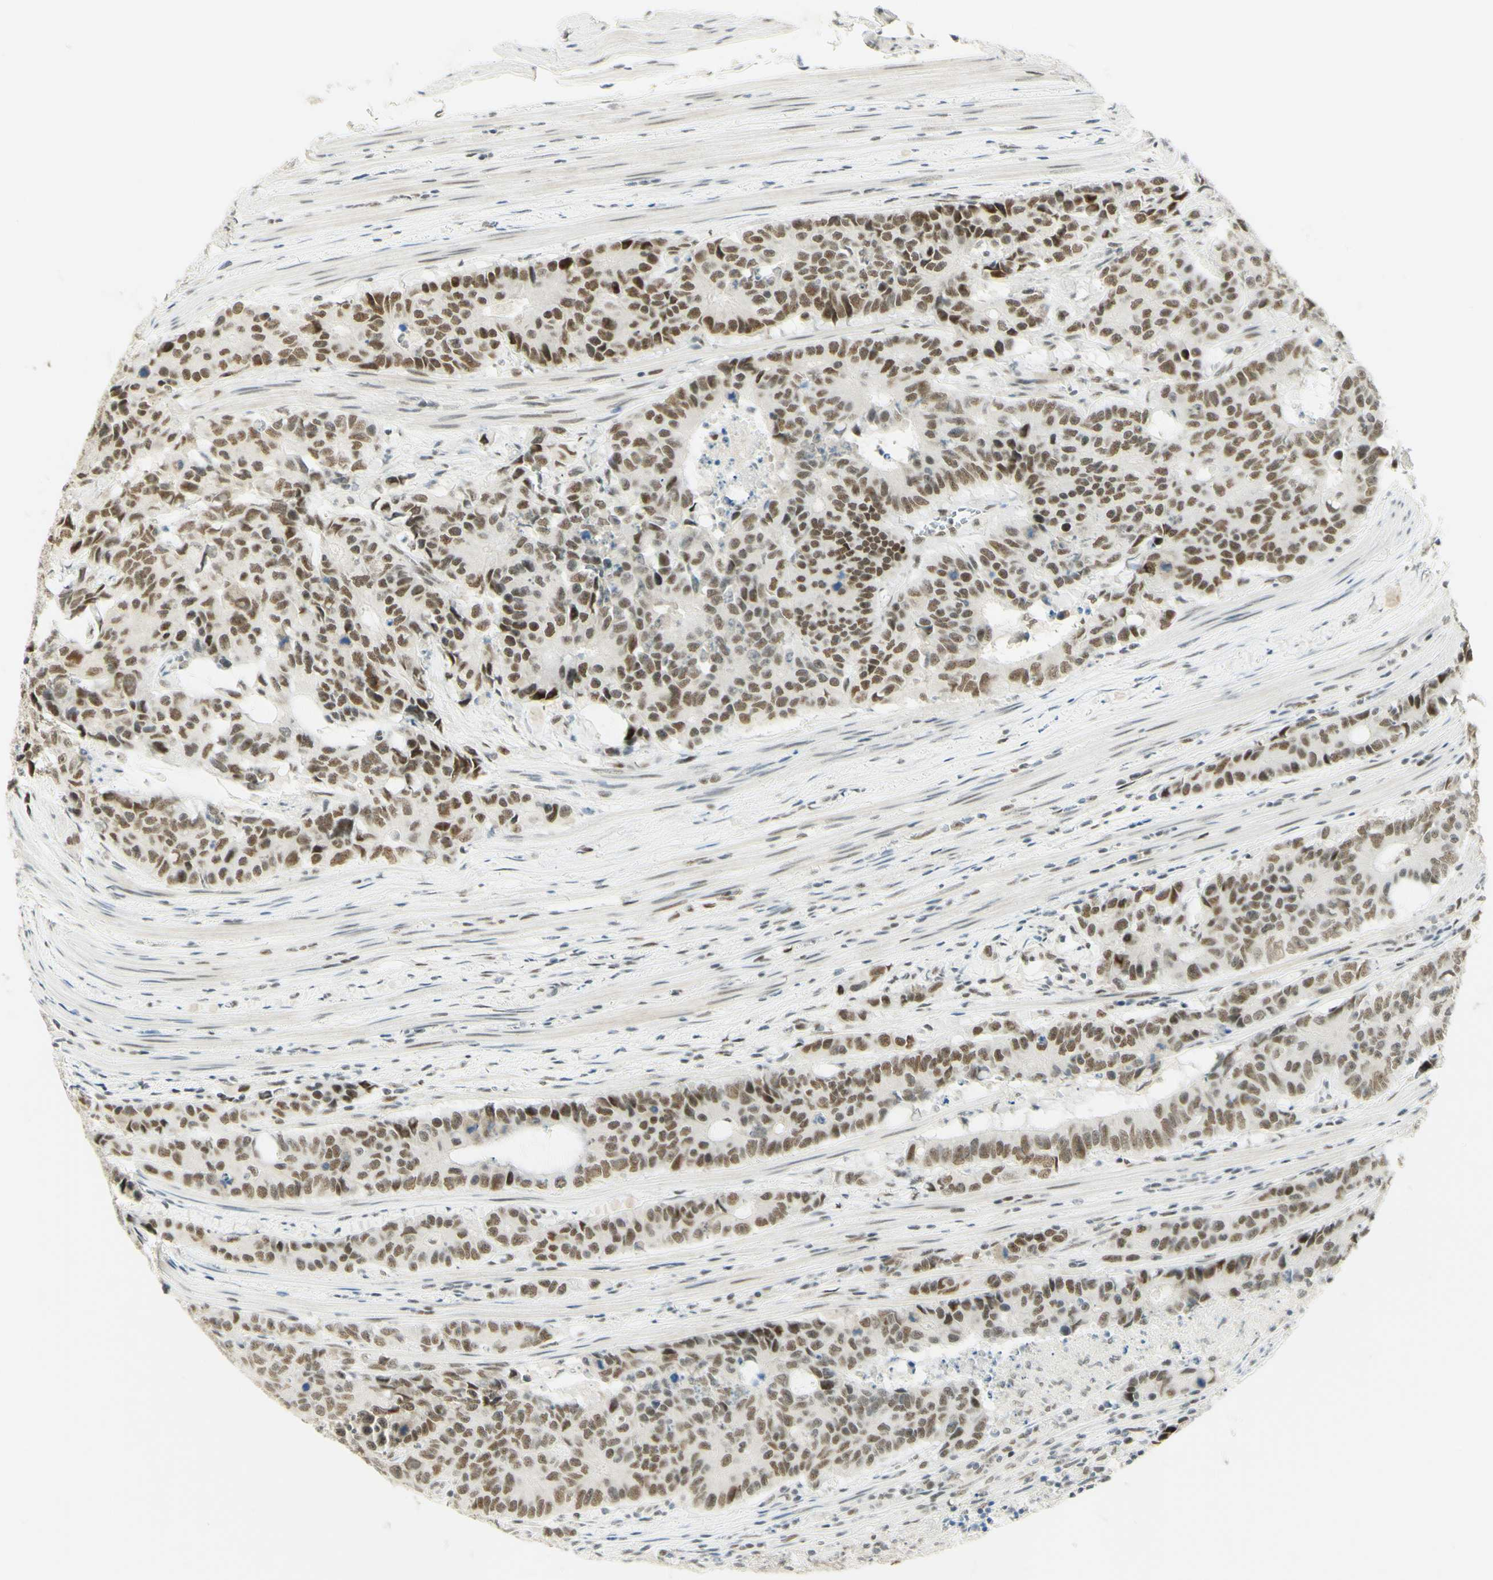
{"staining": {"intensity": "moderate", "quantity": ">75%", "location": "nuclear"}, "tissue": "colorectal cancer", "cell_type": "Tumor cells", "image_type": "cancer", "snomed": [{"axis": "morphology", "description": "Adenocarcinoma, NOS"}, {"axis": "topography", "description": "Colon"}], "caption": "There is medium levels of moderate nuclear positivity in tumor cells of adenocarcinoma (colorectal), as demonstrated by immunohistochemical staining (brown color).", "gene": "PMS2", "patient": {"sex": "female", "age": 86}}